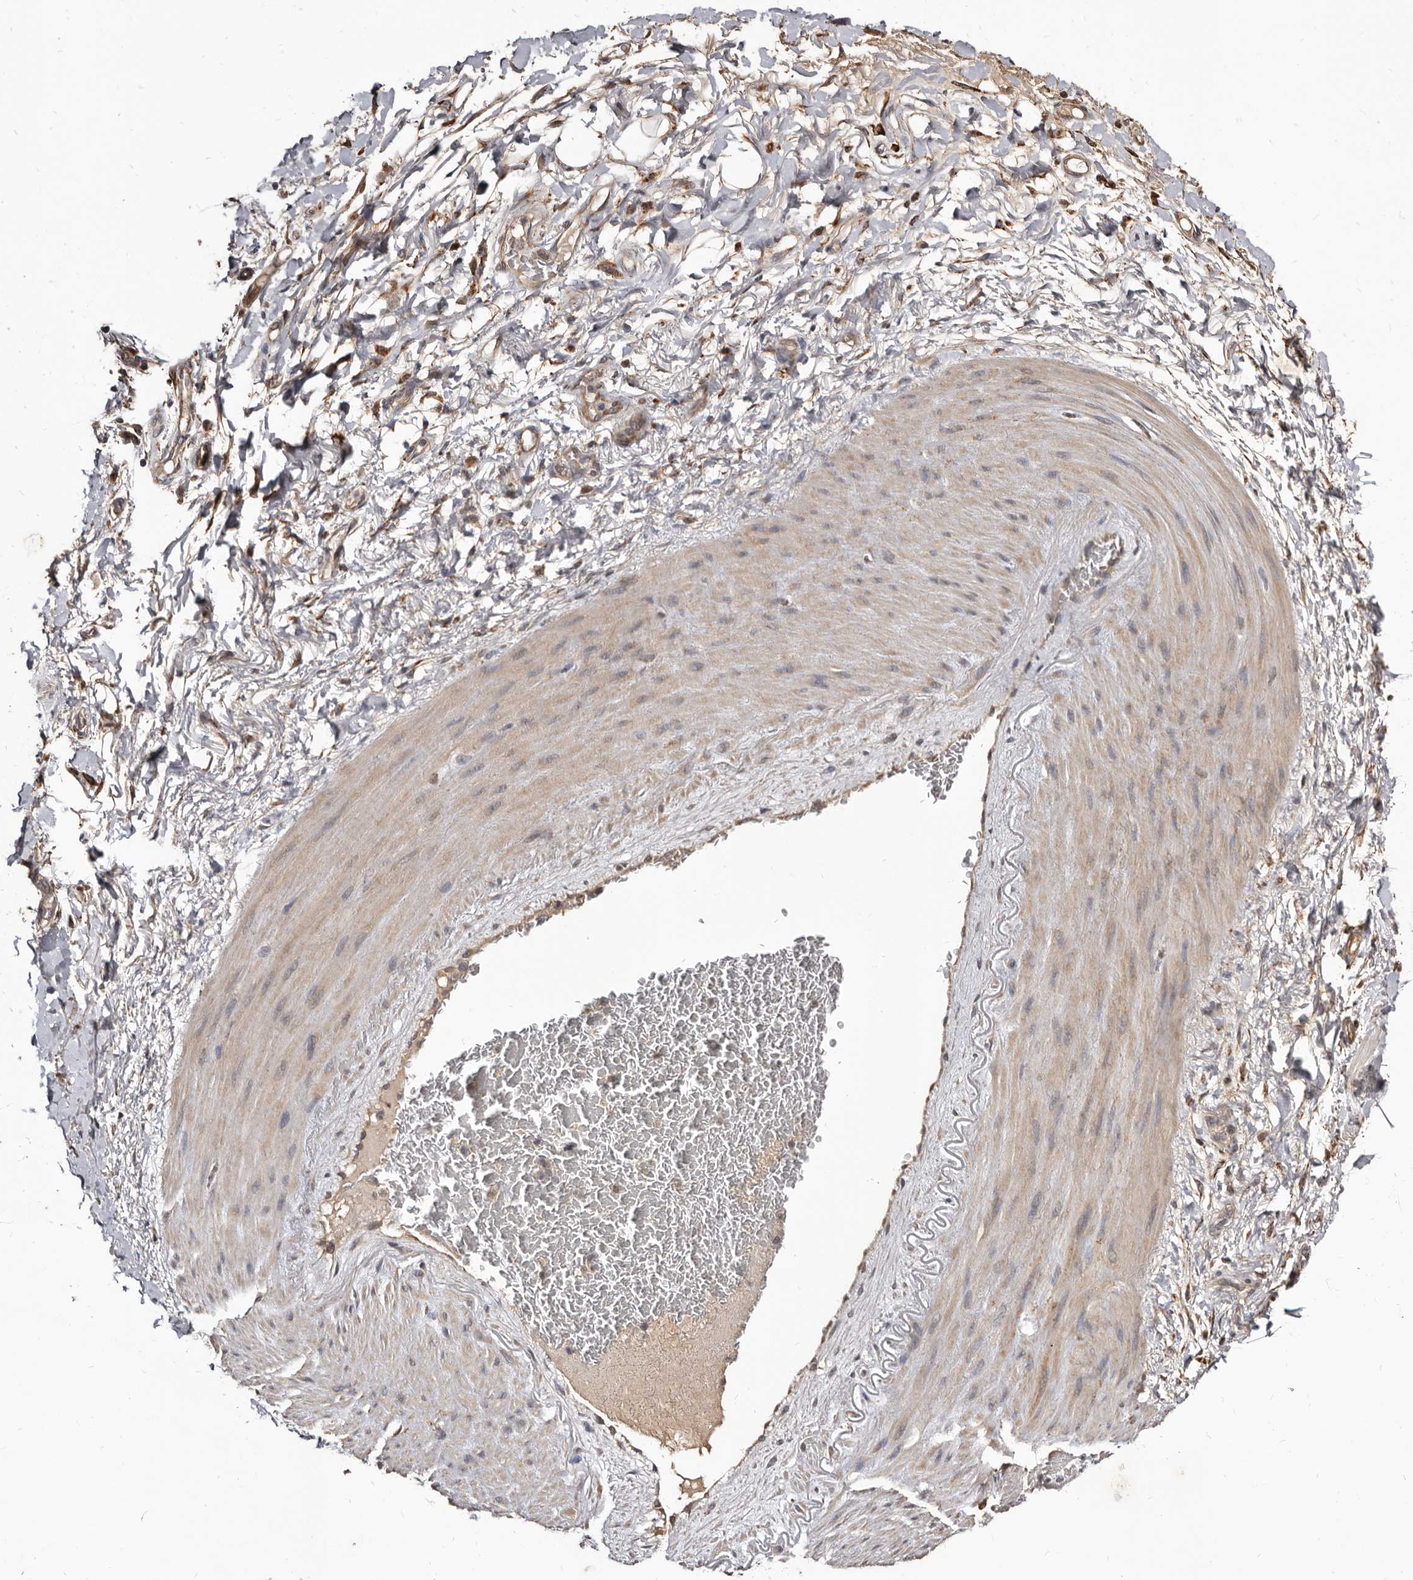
{"staining": {"intensity": "moderate", "quantity": ">75%", "location": "cytoplasmic/membranous"}, "tissue": "adipose tissue", "cell_type": "Adipocytes", "image_type": "normal", "snomed": [{"axis": "morphology", "description": "Normal tissue, NOS"}, {"axis": "morphology", "description": "Adenocarcinoma, NOS"}, {"axis": "topography", "description": "Esophagus"}], "caption": "Immunohistochemical staining of benign adipose tissue demonstrates >75% levels of moderate cytoplasmic/membranous protein staining in approximately >75% of adipocytes.", "gene": "AKAP7", "patient": {"sex": "male", "age": 62}}